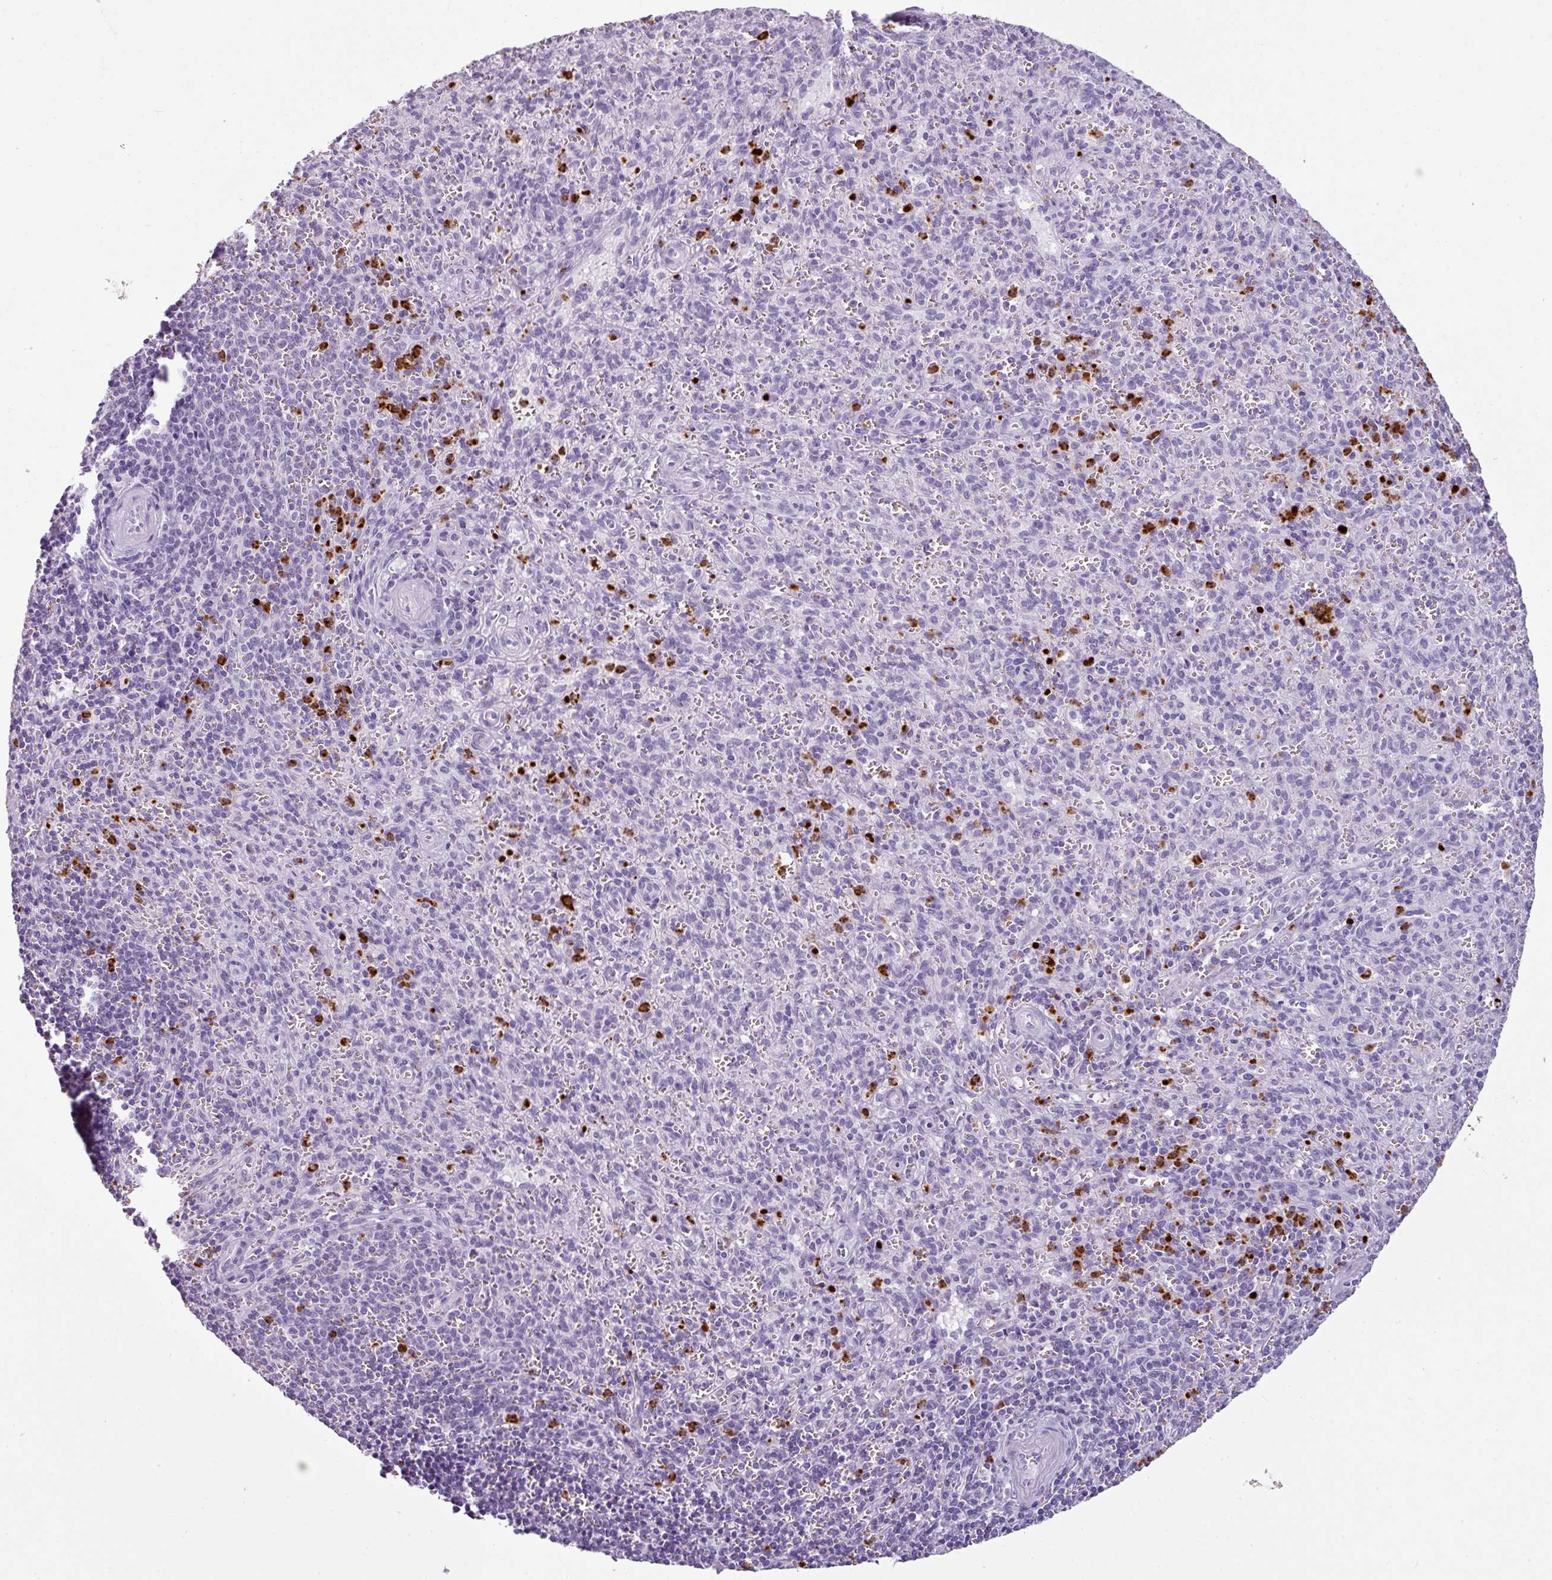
{"staining": {"intensity": "strong", "quantity": "25%-75%", "location": "cytoplasmic/membranous"}, "tissue": "spleen", "cell_type": "Cells in red pulp", "image_type": "normal", "snomed": [{"axis": "morphology", "description": "Normal tissue, NOS"}, {"axis": "topography", "description": "Spleen"}], "caption": "Benign spleen reveals strong cytoplasmic/membranous positivity in approximately 25%-75% of cells in red pulp, visualized by immunohistochemistry.", "gene": "CTSG", "patient": {"sex": "female", "age": 26}}